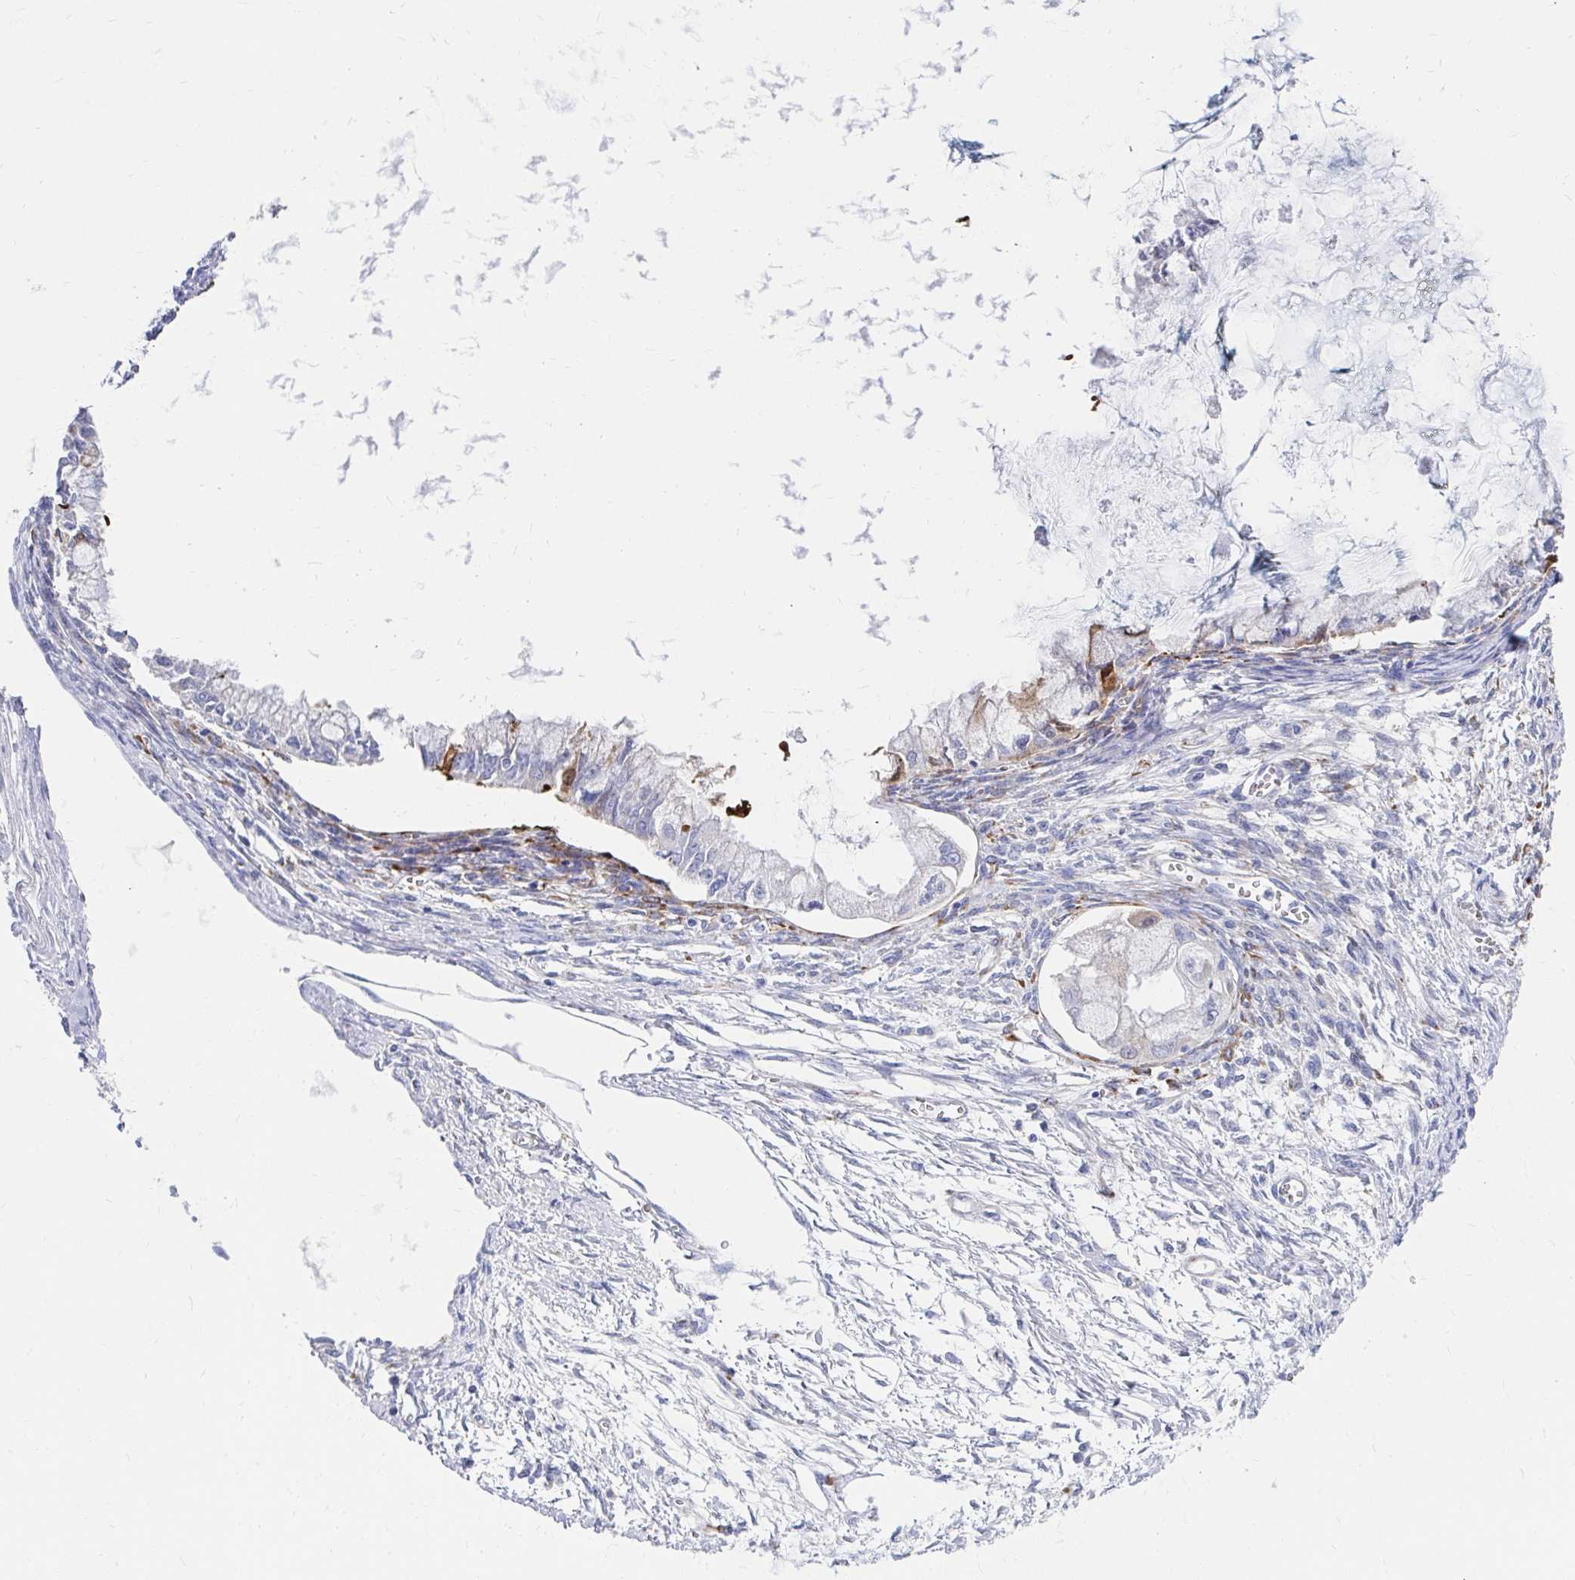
{"staining": {"intensity": "negative", "quantity": "none", "location": "none"}, "tissue": "ovarian cancer", "cell_type": "Tumor cells", "image_type": "cancer", "snomed": [{"axis": "morphology", "description": "Cystadenocarcinoma, mucinous, NOS"}, {"axis": "topography", "description": "Ovary"}], "caption": "This is a histopathology image of IHC staining of ovarian cancer (mucinous cystadenocarcinoma), which shows no positivity in tumor cells.", "gene": "LAMC3", "patient": {"sex": "female", "age": 34}}